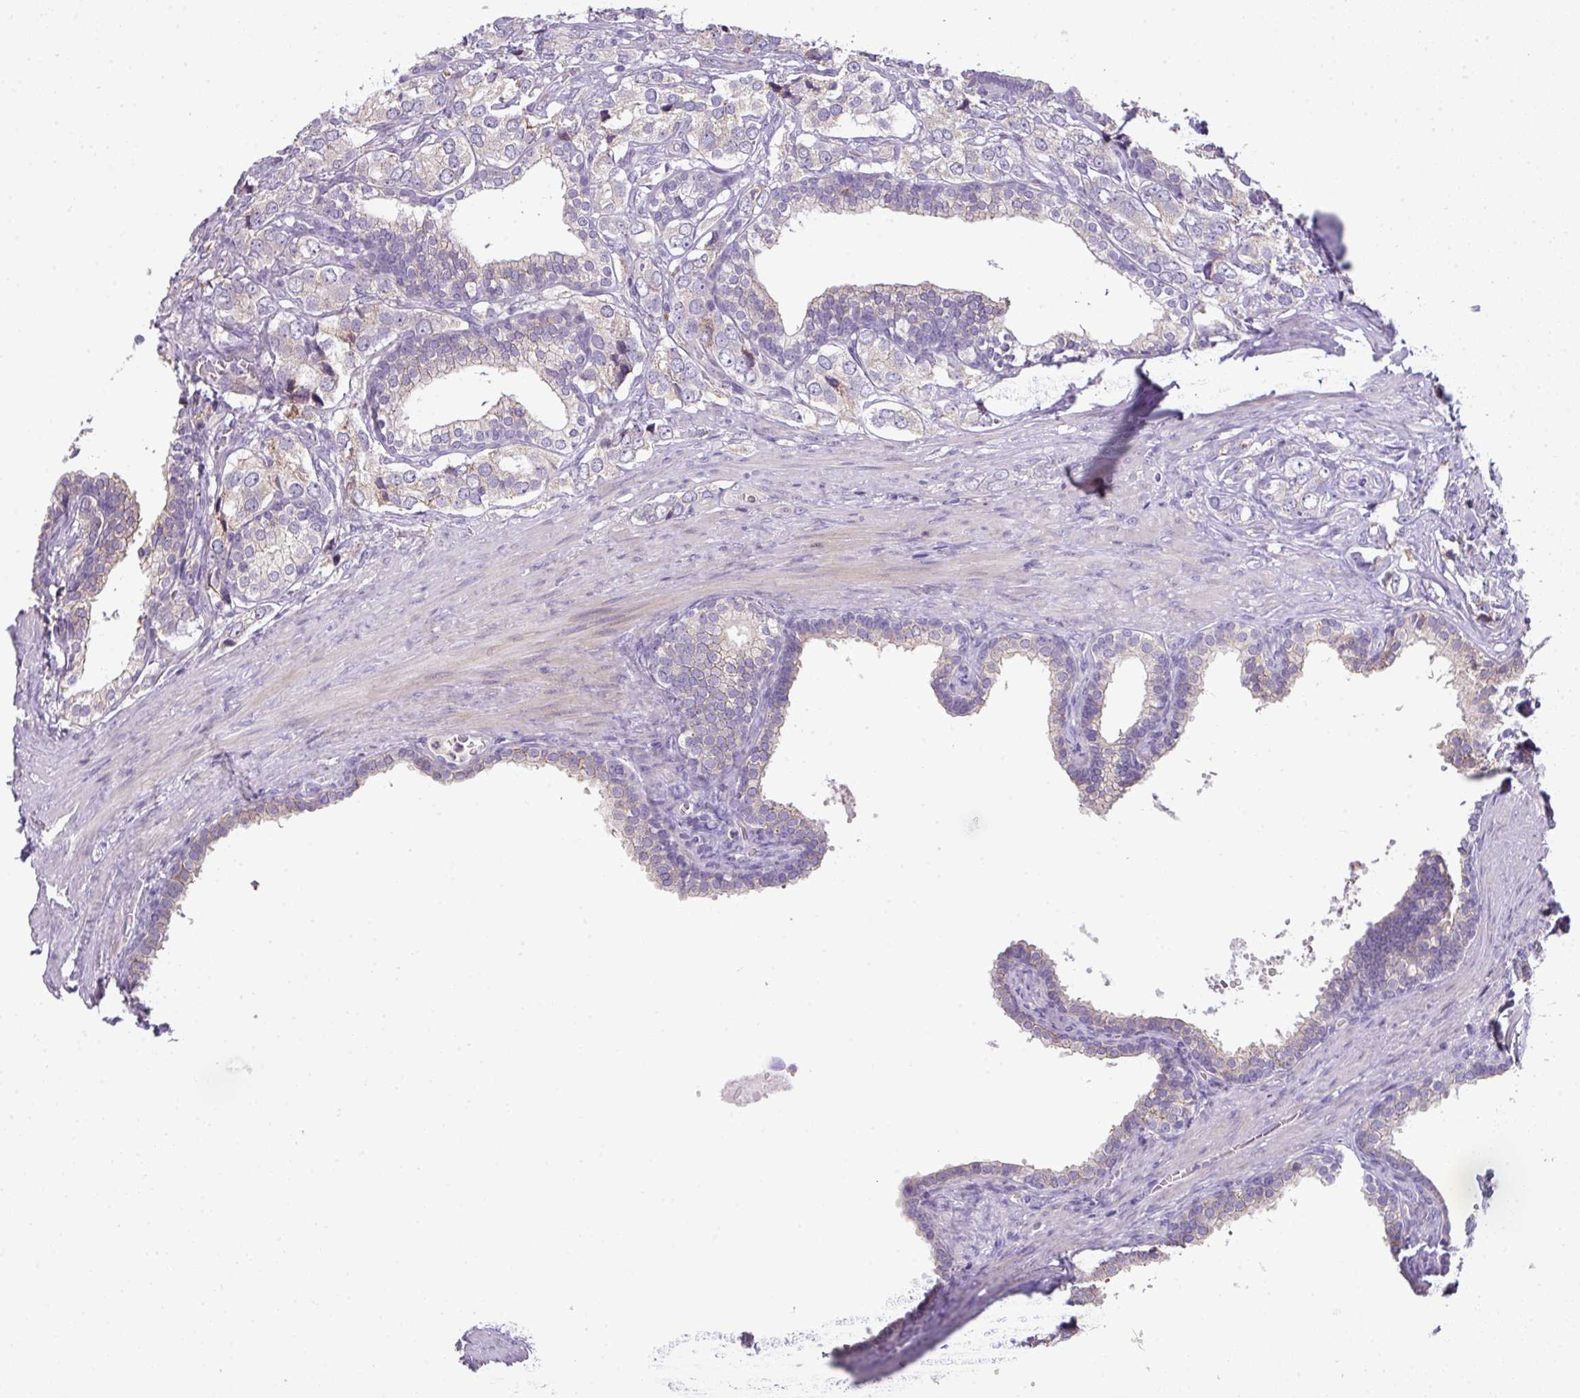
{"staining": {"intensity": "negative", "quantity": "none", "location": "none"}, "tissue": "prostate cancer", "cell_type": "Tumor cells", "image_type": "cancer", "snomed": [{"axis": "morphology", "description": "Adenocarcinoma, High grade"}, {"axis": "topography", "description": "Prostate"}], "caption": "Protein analysis of prostate cancer (adenocarcinoma (high-grade)) shows no significant staining in tumor cells.", "gene": "PIK3R5", "patient": {"sex": "male", "age": 66}}